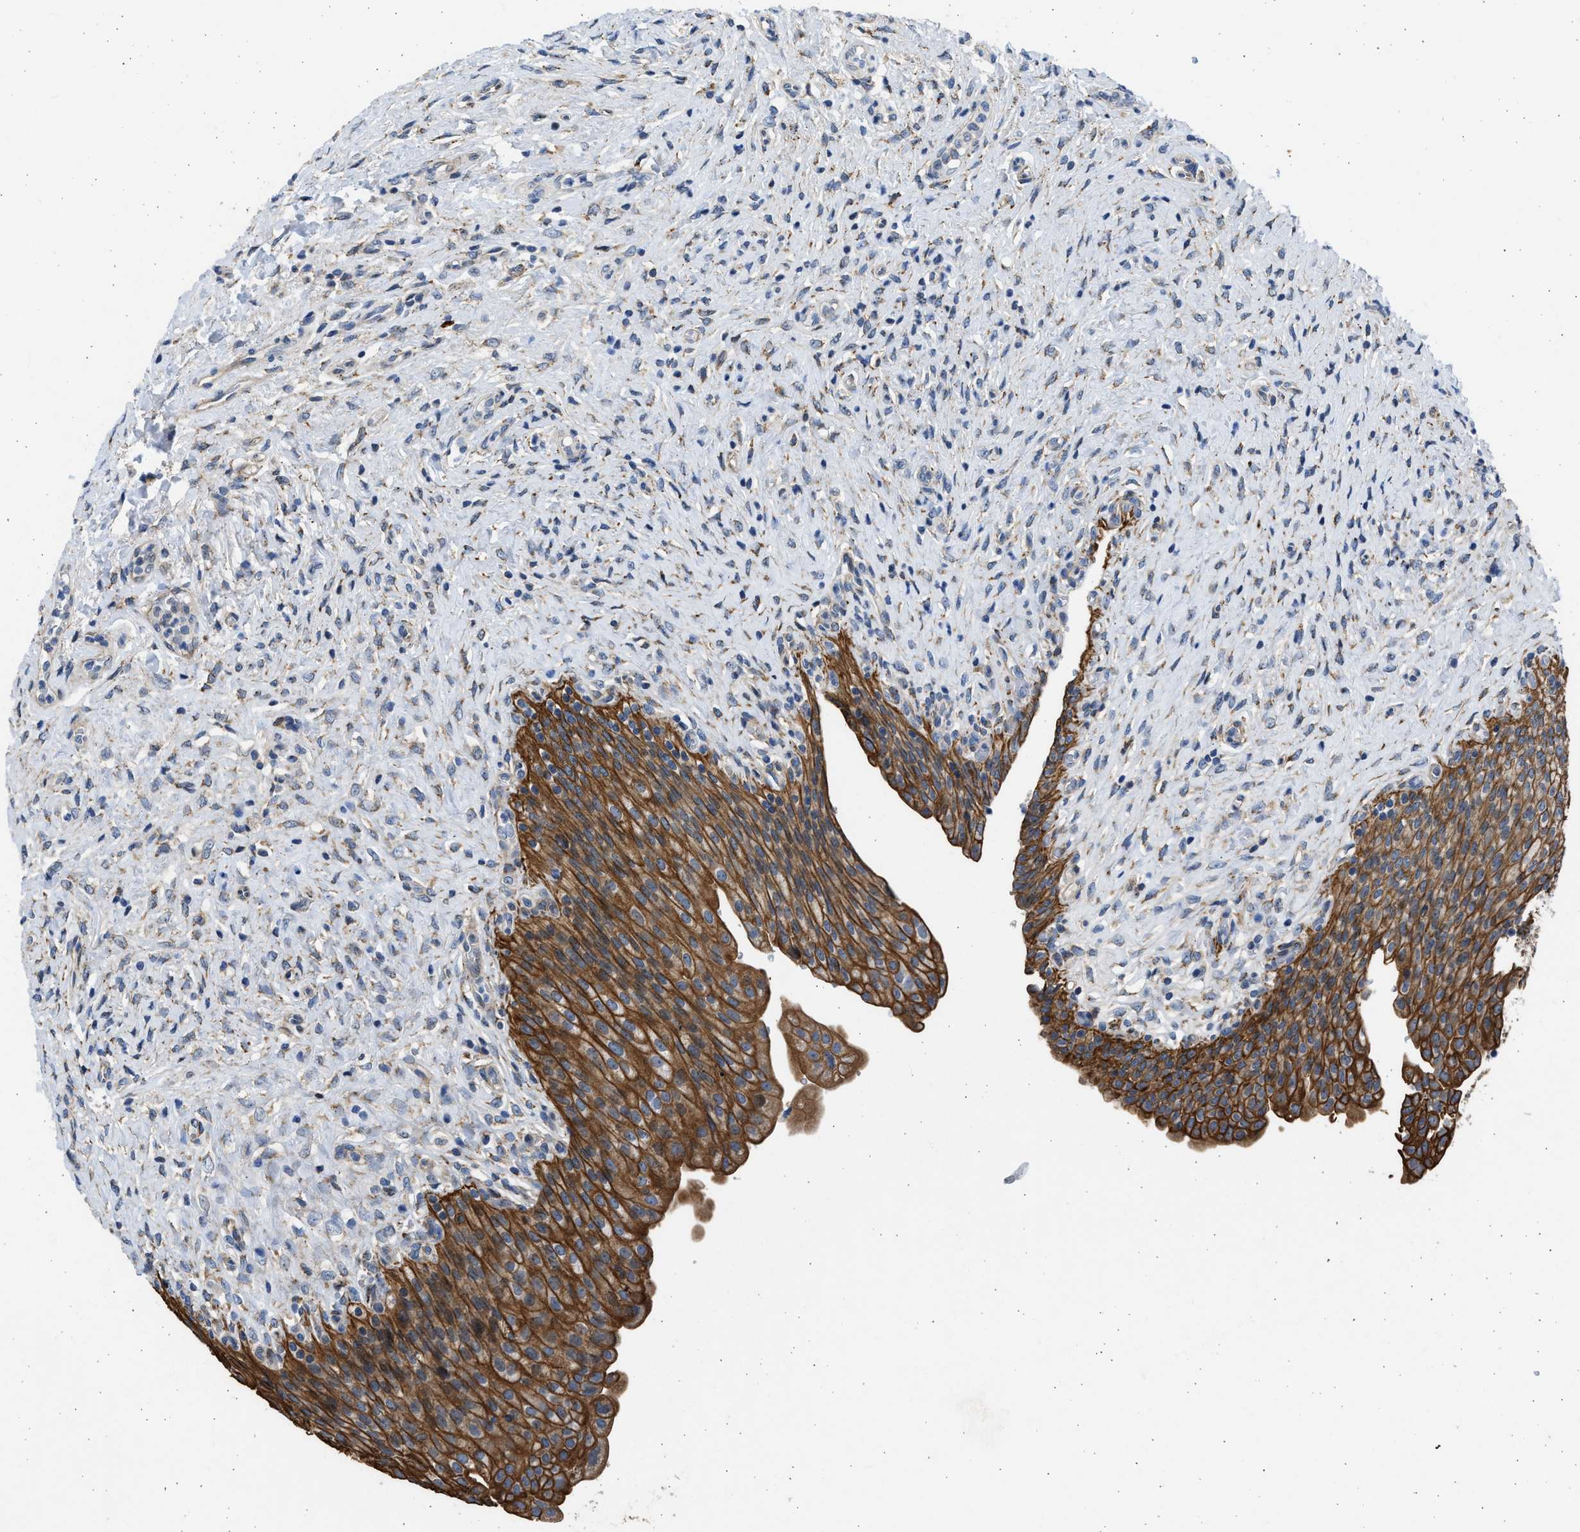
{"staining": {"intensity": "strong", "quantity": ">75%", "location": "cytoplasmic/membranous"}, "tissue": "urinary bladder", "cell_type": "Urothelial cells", "image_type": "normal", "snomed": [{"axis": "morphology", "description": "Urothelial carcinoma, High grade"}, {"axis": "topography", "description": "Urinary bladder"}], "caption": "High-power microscopy captured an IHC histopathology image of unremarkable urinary bladder, revealing strong cytoplasmic/membranous staining in approximately >75% of urothelial cells. Nuclei are stained in blue.", "gene": "PLD2", "patient": {"sex": "male", "age": 46}}